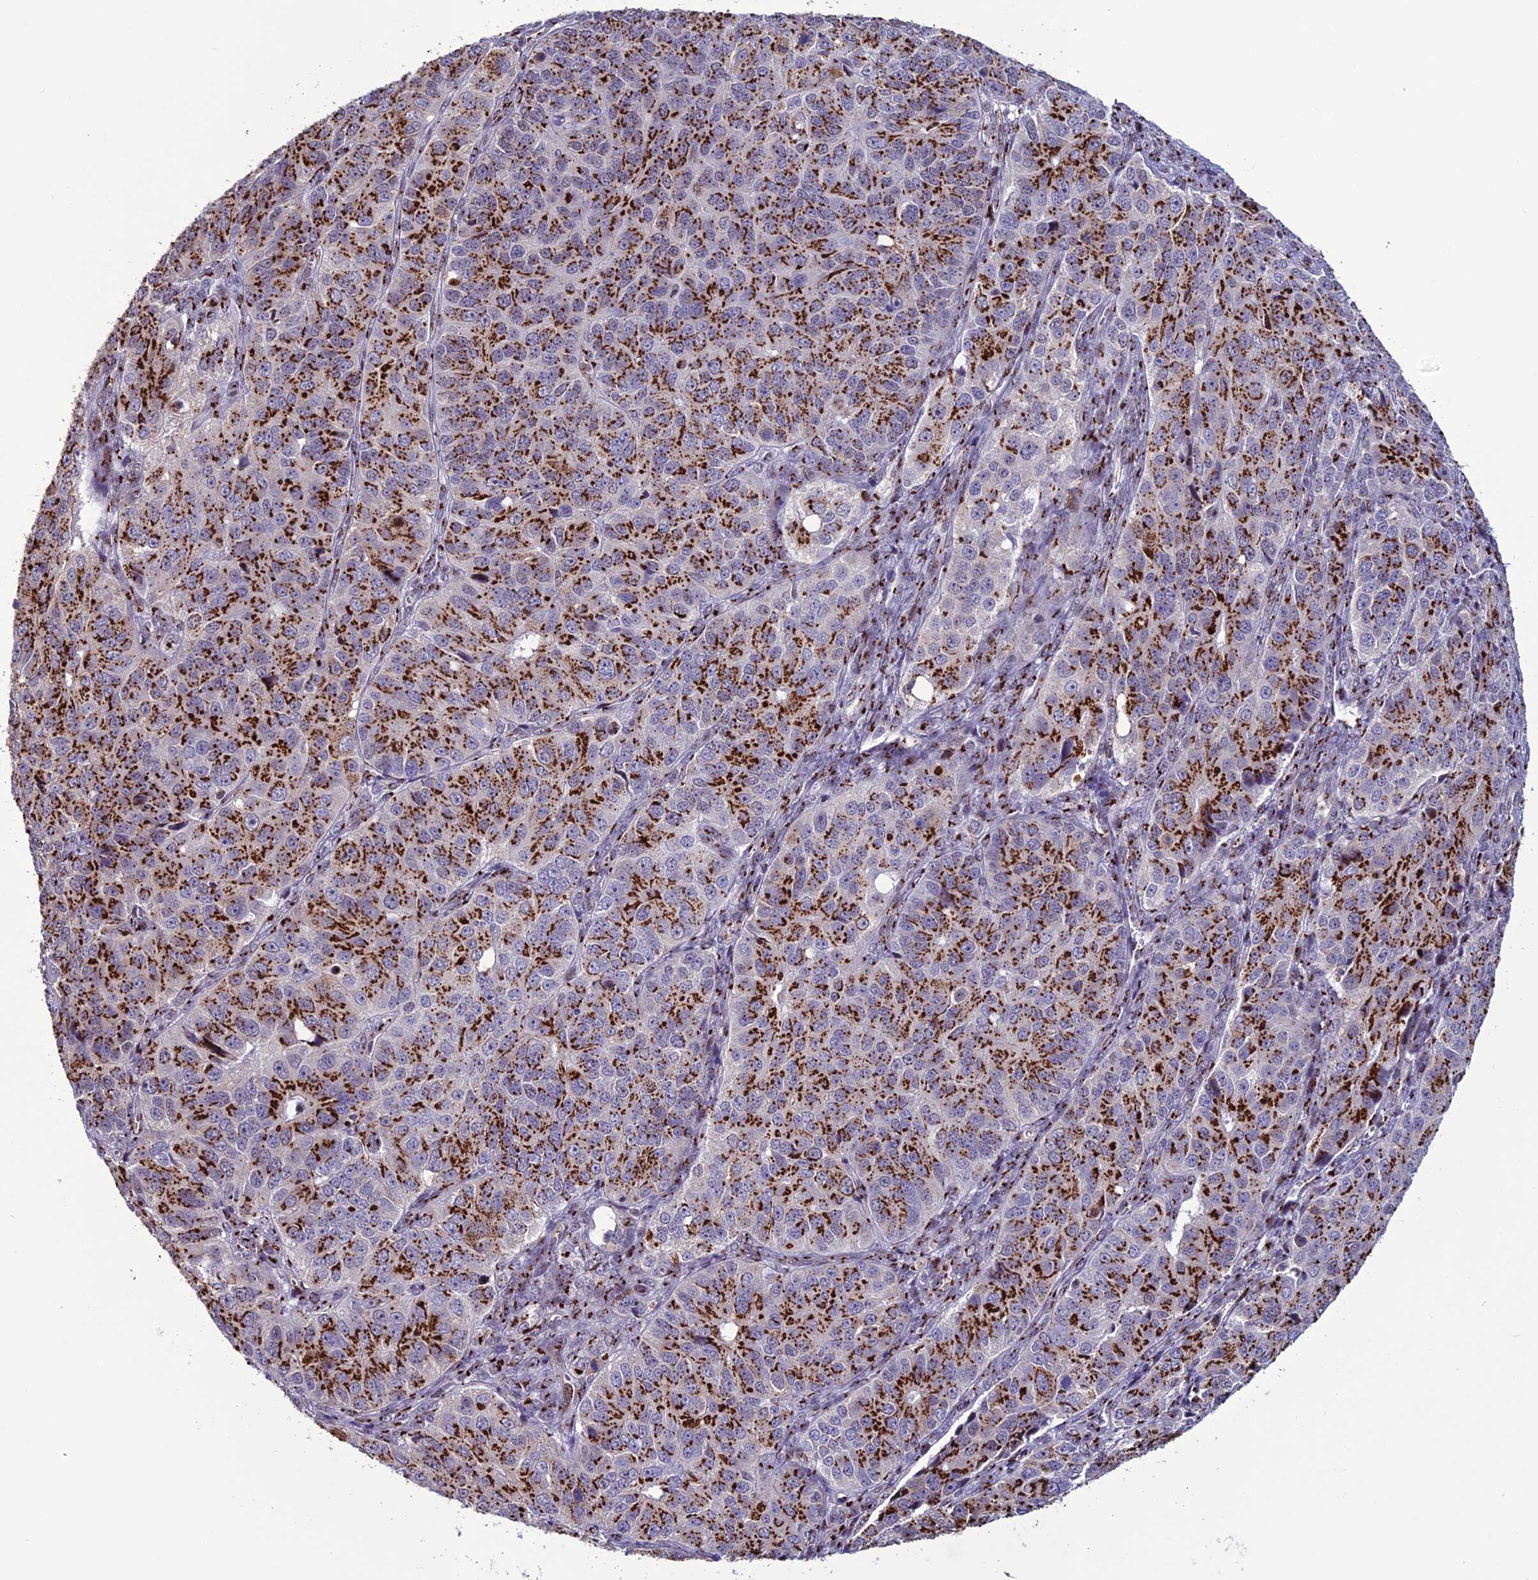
{"staining": {"intensity": "strong", "quantity": ">75%", "location": "cytoplasmic/membranous"}, "tissue": "ovarian cancer", "cell_type": "Tumor cells", "image_type": "cancer", "snomed": [{"axis": "morphology", "description": "Carcinoma, endometroid"}, {"axis": "topography", "description": "Ovary"}], "caption": "Immunohistochemistry (IHC) photomicrograph of human ovarian cancer stained for a protein (brown), which displays high levels of strong cytoplasmic/membranous positivity in about >75% of tumor cells.", "gene": "PLEKHA4", "patient": {"sex": "female", "age": 51}}